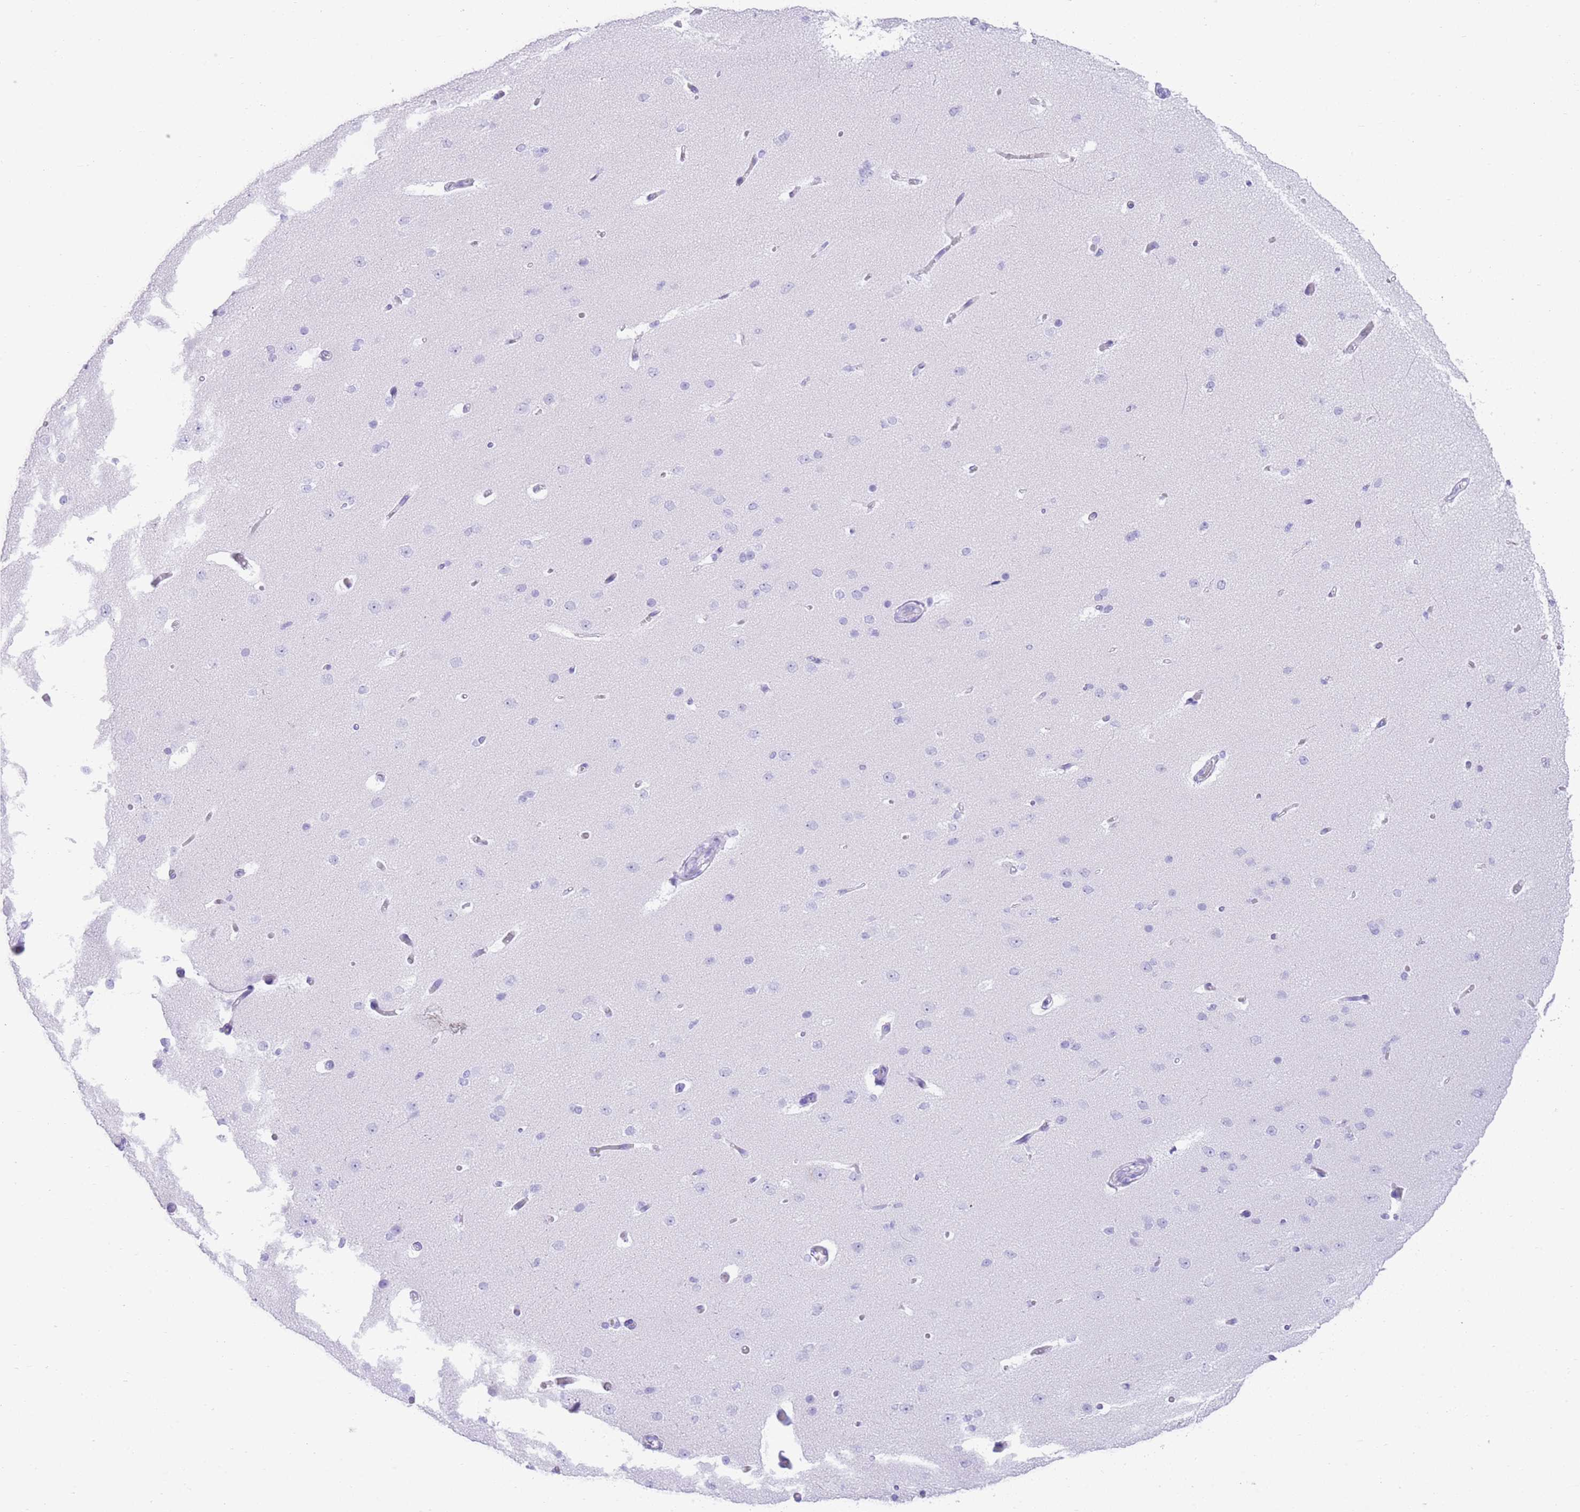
{"staining": {"intensity": "negative", "quantity": "none", "location": "none"}, "tissue": "cerebral cortex", "cell_type": "Endothelial cells", "image_type": "normal", "snomed": [{"axis": "morphology", "description": "Normal tissue, NOS"}, {"axis": "morphology", "description": "Inflammation, NOS"}, {"axis": "topography", "description": "Cerebral cortex"}], "caption": "Human cerebral cortex stained for a protein using immunohistochemistry (IHC) displays no staining in endothelial cells.", "gene": "ELOA2", "patient": {"sex": "male", "age": 6}}